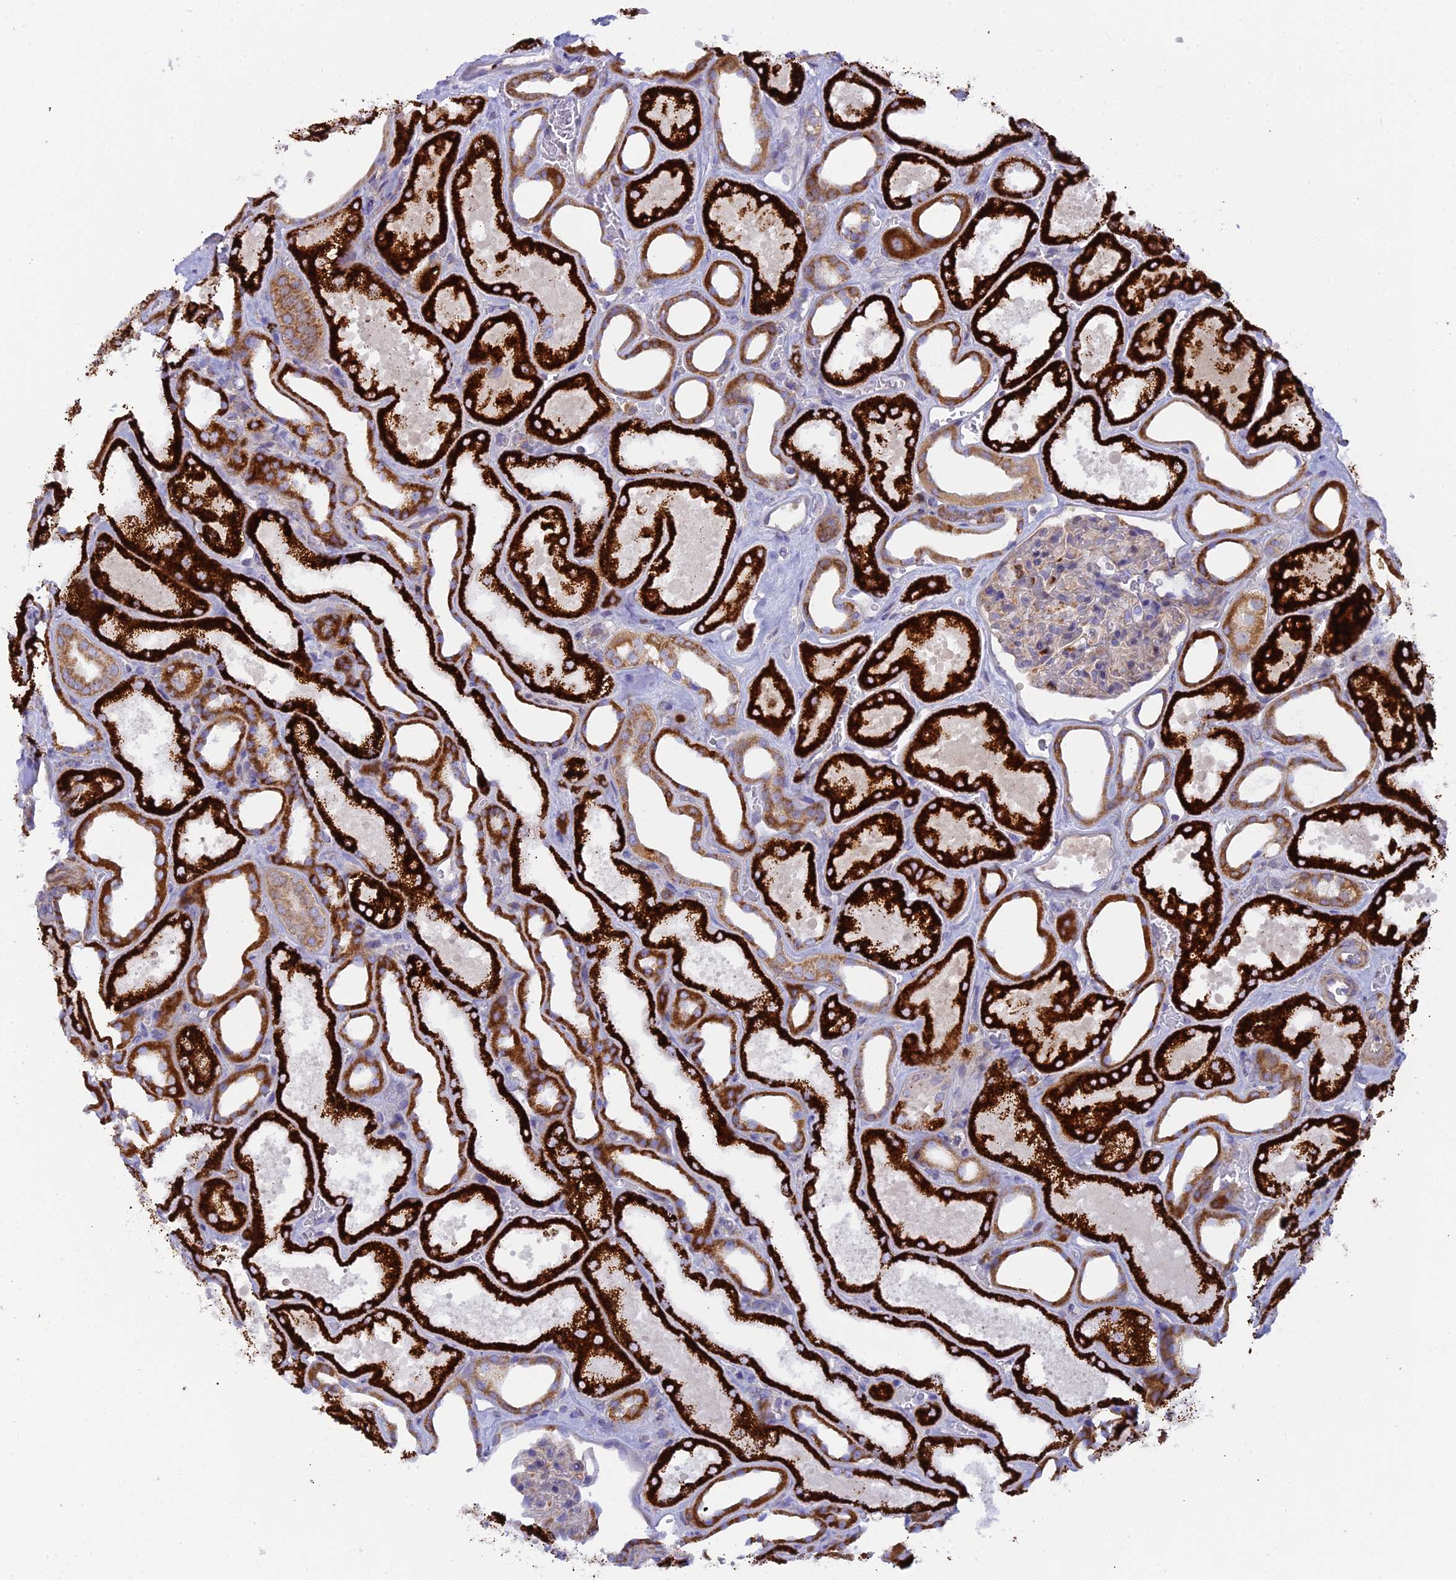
{"staining": {"intensity": "moderate", "quantity": "<25%", "location": "cytoplasmic/membranous"}, "tissue": "kidney", "cell_type": "Cells in glomeruli", "image_type": "normal", "snomed": [{"axis": "morphology", "description": "Normal tissue, NOS"}, {"axis": "morphology", "description": "Adenocarcinoma, NOS"}, {"axis": "topography", "description": "Kidney"}], "caption": "Cells in glomeruli show low levels of moderate cytoplasmic/membranous expression in approximately <25% of cells in benign human kidney.", "gene": "CLCN7", "patient": {"sex": "female", "age": 68}}